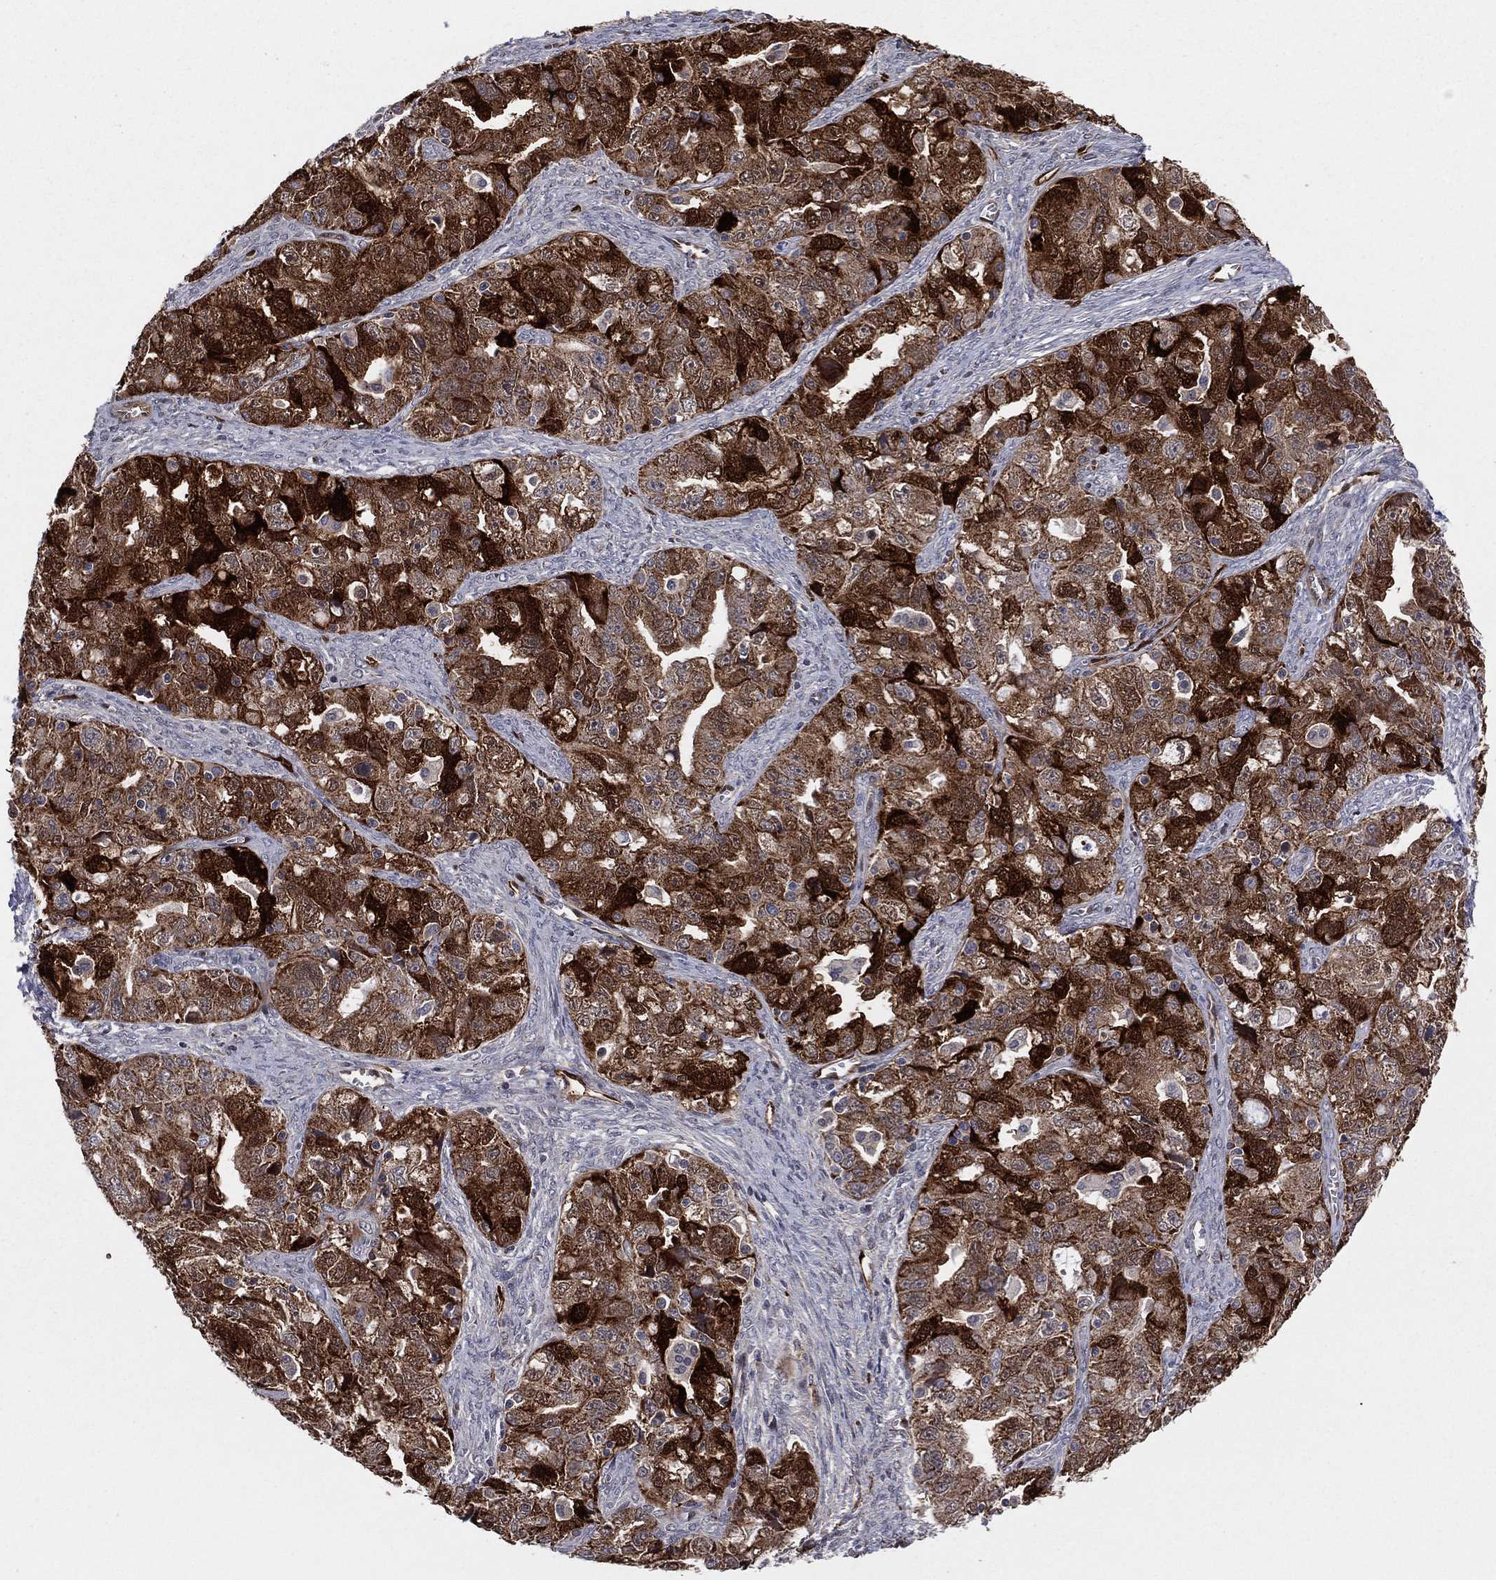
{"staining": {"intensity": "strong", "quantity": "25%-75%", "location": "cytoplasmic/membranous,nuclear"}, "tissue": "ovarian cancer", "cell_type": "Tumor cells", "image_type": "cancer", "snomed": [{"axis": "morphology", "description": "Cystadenocarcinoma, serous, NOS"}, {"axis": "topography", "description": "Ovary"}], "caption": "The histopathology image reveals staining of ovarian cancer, revealing strong cytoplasmic/membranous and nuclear protein positivity (brown color) within tumor cells.", "gene": "SNCG", "patient": {"sex": "female", "age": 51}}